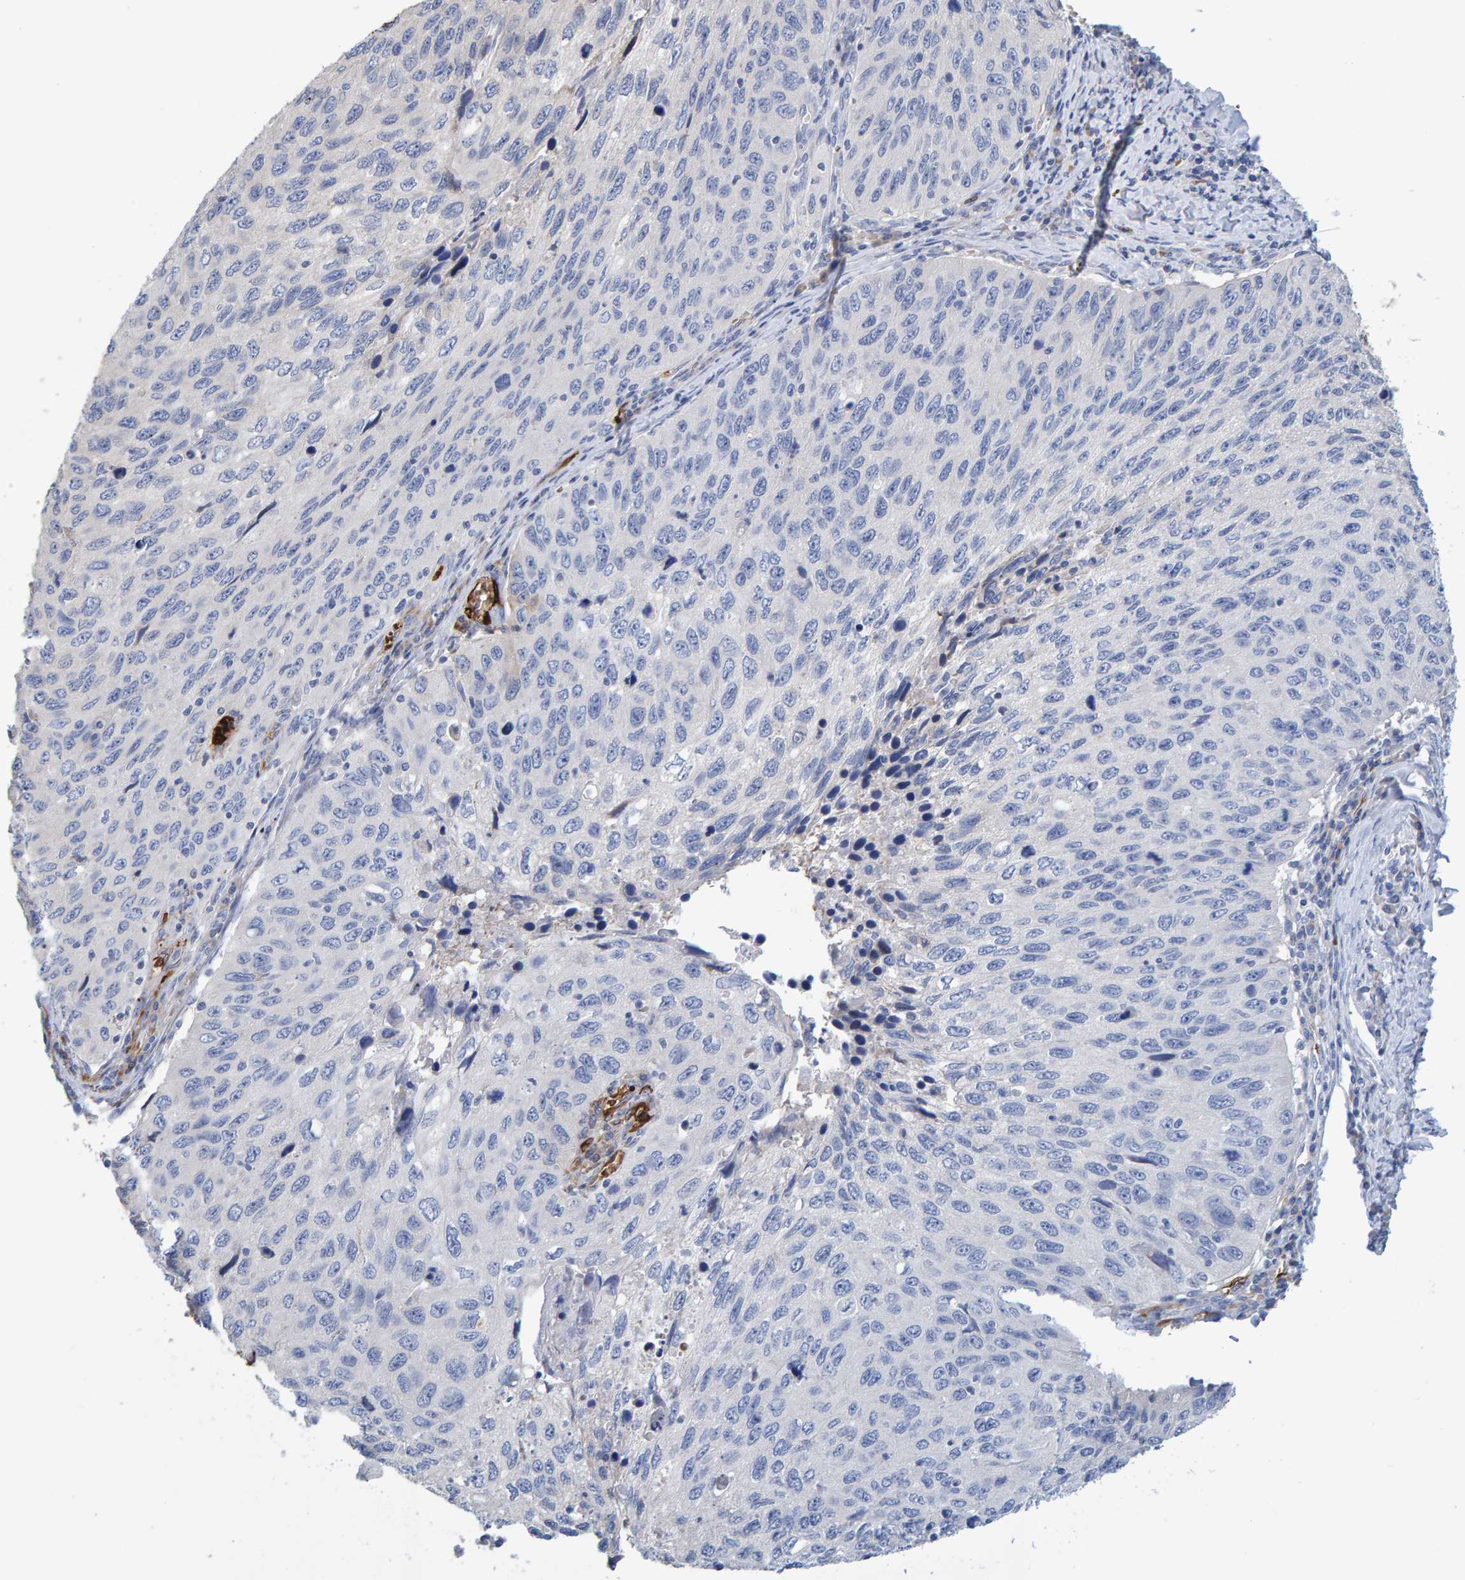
{"staining": {"intensity": "negative", "quantity": "none", "location": "none"}, "tissue": "cervical cancer", "cell_type": "Tumor cells", "image_type": "cancer", "snomed": [{"axis": "morphology", "description": "Squamous cell carcinoma, NOS"}, {"axis": "topography", "description": "Cervix"}], "caption": "Tumor cells show no significant expression in cervical cancer (squamous cell carcinoma).", "gene": "VPS9D1", "patient": {"sex": "female", "age": 53}}